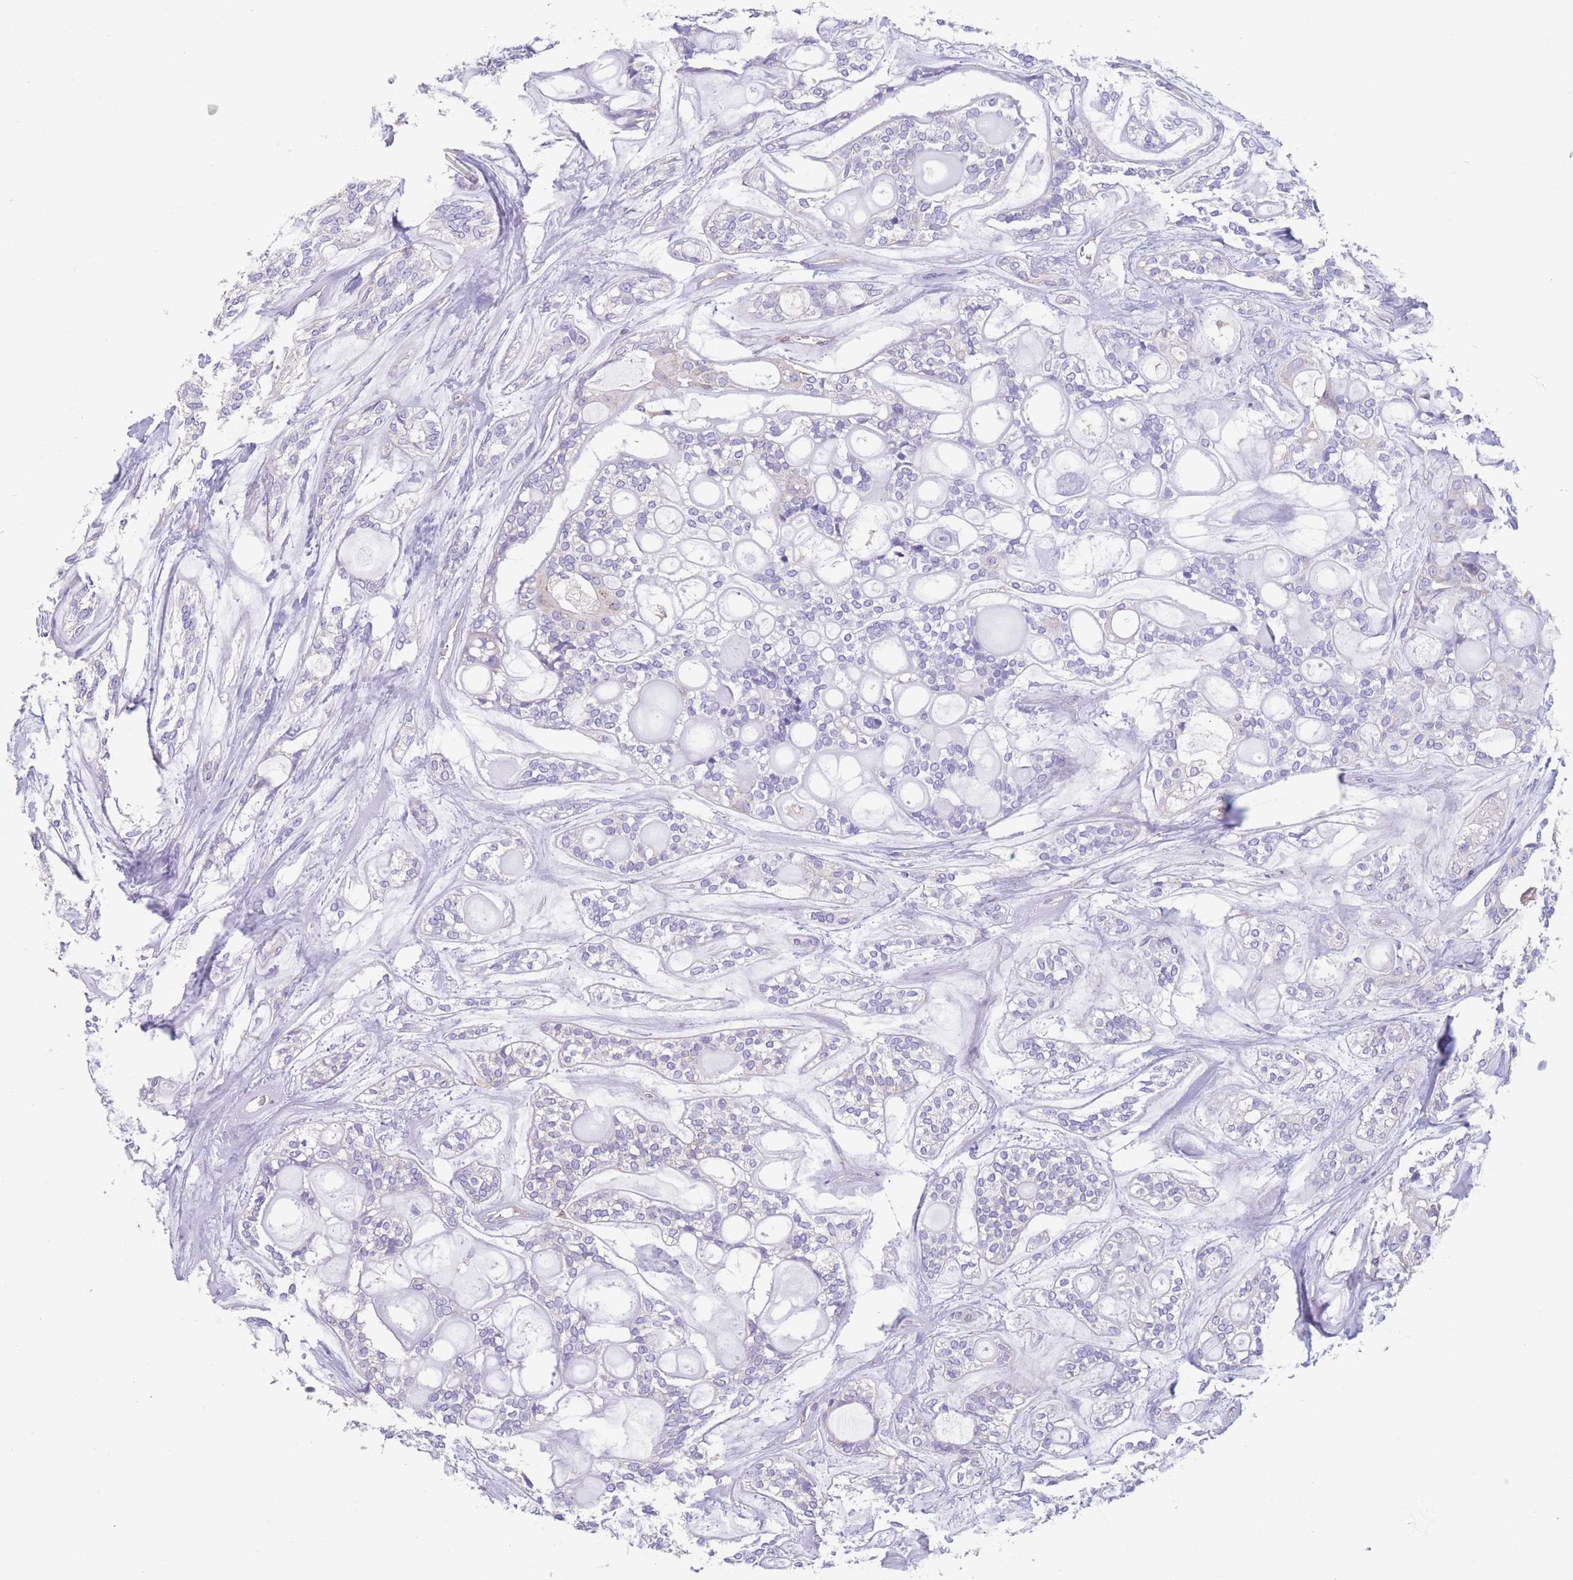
{"staining": {"intensity": "negative", "quantity": "none", "location": "none"}, "tissue": "head and neck cancer", "cell_type": "Tumor cells", "image_type": "cancer", "snomed": [{"axis": "morphology", "description": "Adenocarcinoma, NOS"}, {"axis": "topography", "description": "Head-Neck"}], "caption": "Human adenocarcinoma (head and neck) stained for a protein using immunohistochemistry displays no positivity in tumor cells.", "gene": "ADH1A", "patient": {"sex": "male", "age": 66}}